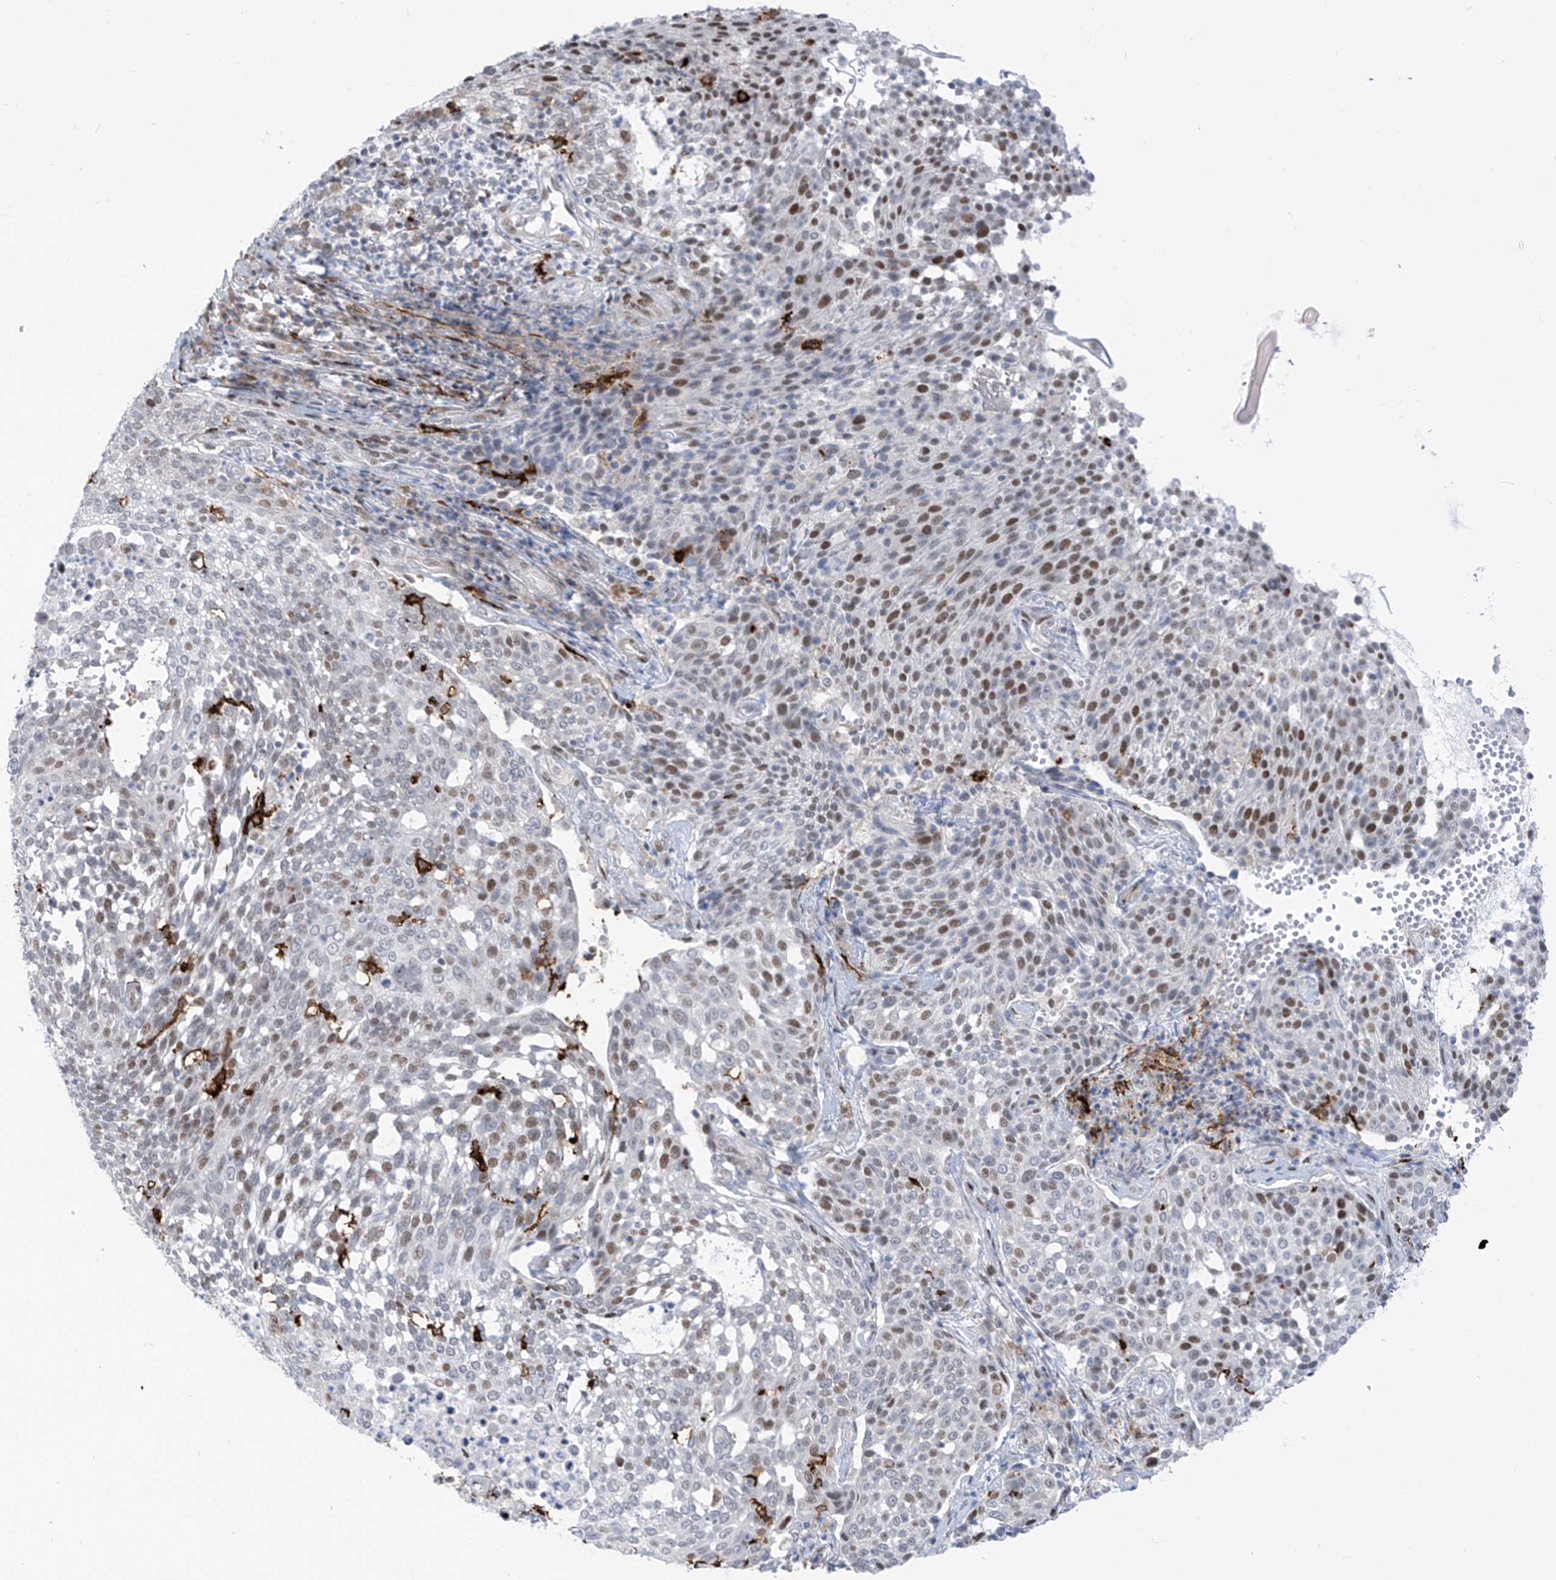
{"staining": {"intensity": "moderate", "quantity": "25%-75%", "location": "nuclear"}, "tissue": "cervical cancer", "cell_type": "Tumor cells", "image_type": "cancer", "snomed": [{"axis": "morphology", "description": "Squamous cell carcinoma, NOS"}, {"axis": "topography", "description": "Cervix"}], "caption": "Cervical cancer stained with a protein marker demonstrates moderate staining in tumor cells.", "gene": "LIN9", "patient": {"sex": "female", "age": 34}}